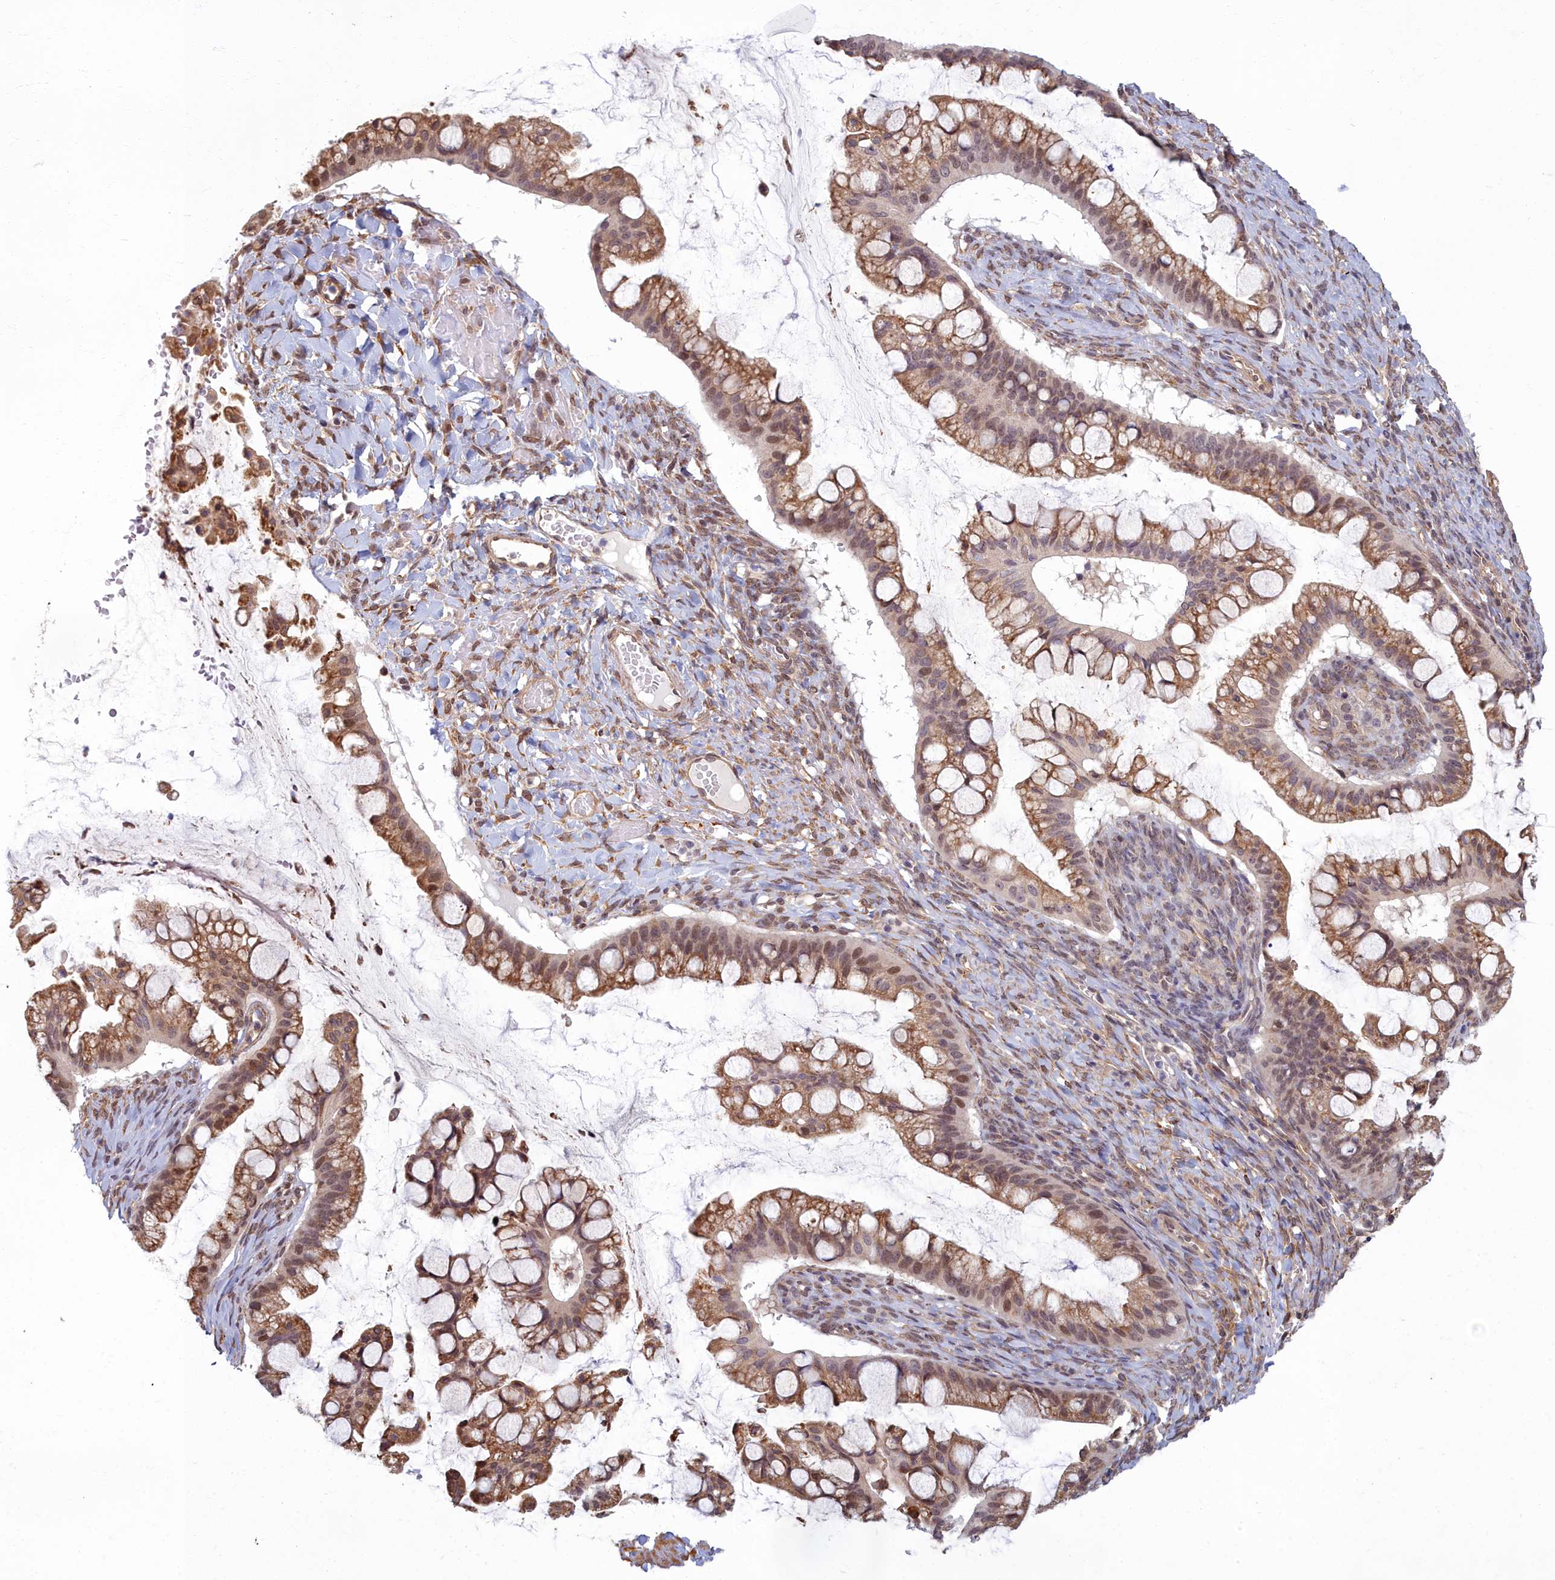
{"staining": {"intensity": "moderate", "quantity": ">75%", "location": "cytoplasmic/membranous,nuclear"}, "tissue": "ovarian cancer", "cell_type": "Tumor cells", "image_type": "cancer", "snomed": [{"axis": "morphology", "description": "Cystadenocarcinoma, mucinous, NOS"}, {"axis": "topography", "description": "Ovary"}], "caption": "Approximately >75% of tumor cells in ovarian cancer (mucinous cystadenocarcinoma) reveal moderate cytoplasmic/membranous and nuclear protein expression as visualized by brown immunohistochemical staining.", "gene": "MAK16", "patient": {"sex": "female", "age": 73}}